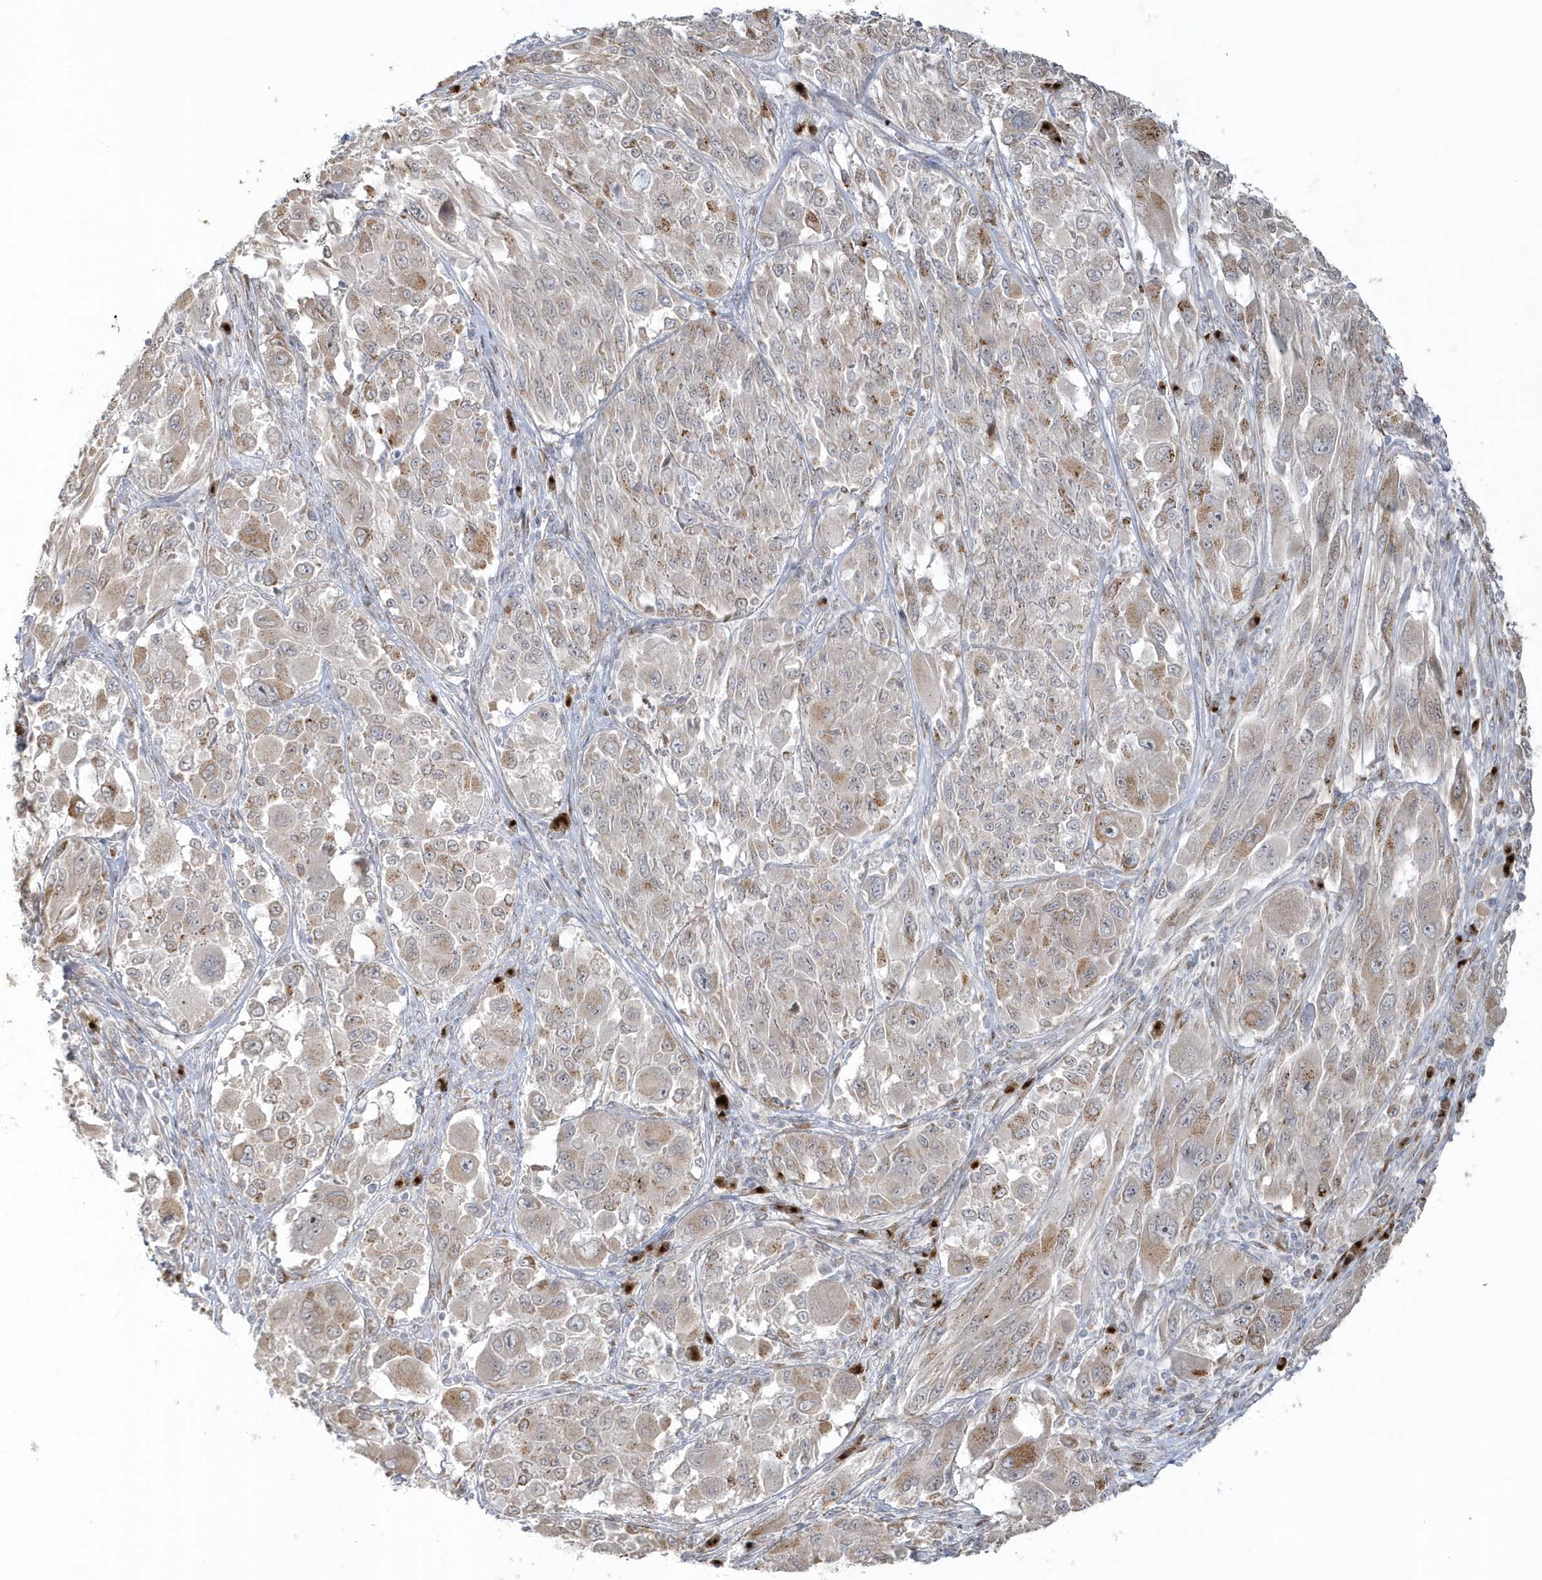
{"staining": {"intensity": "moderate", "quantity": "25%-75%", "location": "cytoplasmic/membranous"}, "tissue": "melanoma", "cell_type": "Tumor cells", "image_type": "cancer", "snomed": [{"axis": "morphology", "description": "Malignant melanoma, NOS"}, {"axis": "topography", "description": "Skin"}], "caption": "Immunohistochemistry (IHC) micrograph of melanoma stained for a protein (brown), which reveals medium levels of moderate cytoplasmic/membranous staining in about 25%-75% of tumor cells.", "gene": "DHFR", "patient": {"sex": "female", "age": 91}}